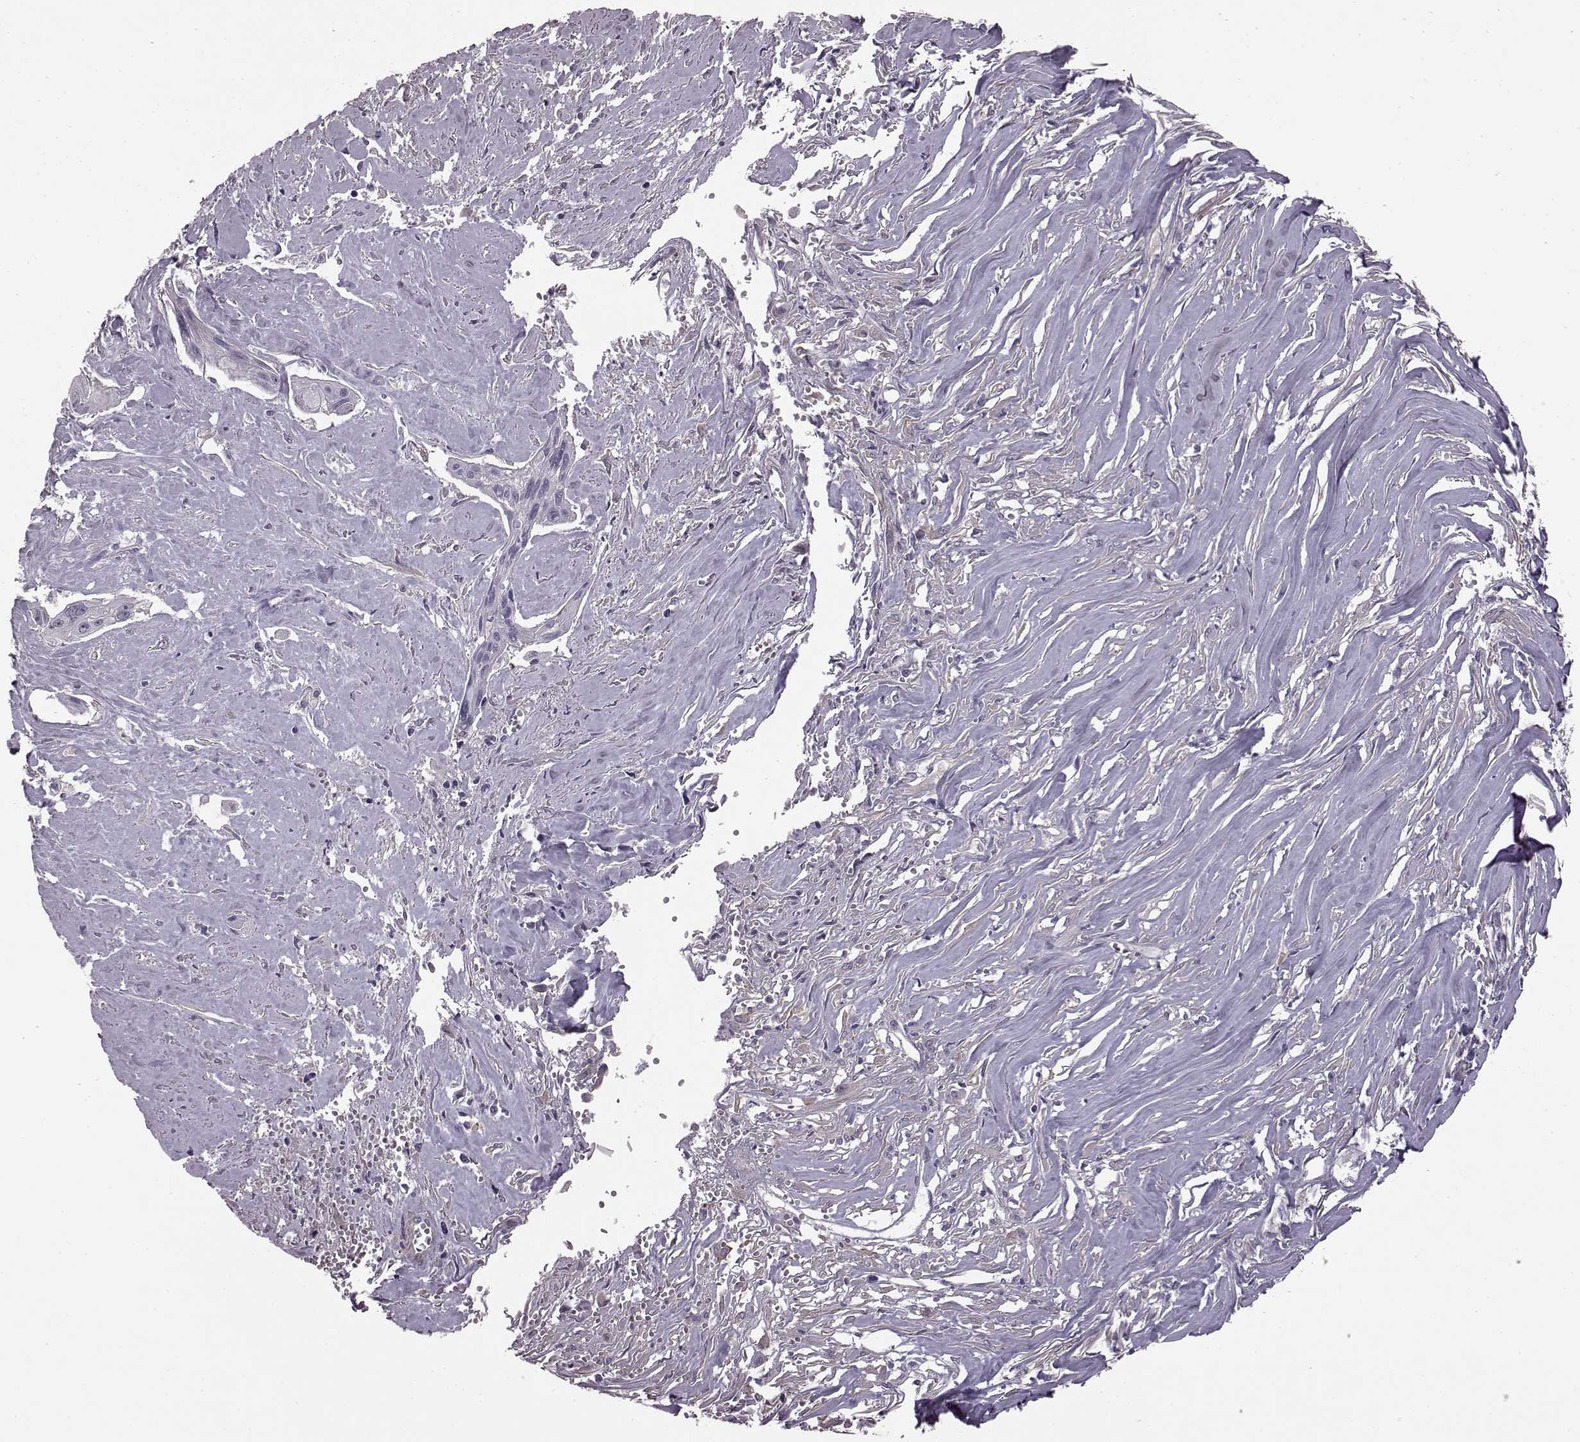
{"staining": {"intensity": "negative", "quantity": "none", "location": "none"}, "tissue": "cervical cancer", "cell_type": "Tumor cells", "image_type": "cancer", "snomed": [{"axis": "morphology", "description": "Squamous cell carcinoma, NOS"}, {"axis": "topography", "description": "Cervix"}], "caption": "IHC of cervical squamous cell carcinoma displays no positivity in tumor cells. (Immunohistochemistry, brightfield microscopy, high magnification).", "gene": "GRK1", "patient": {"sex": "female", "age": 49}}